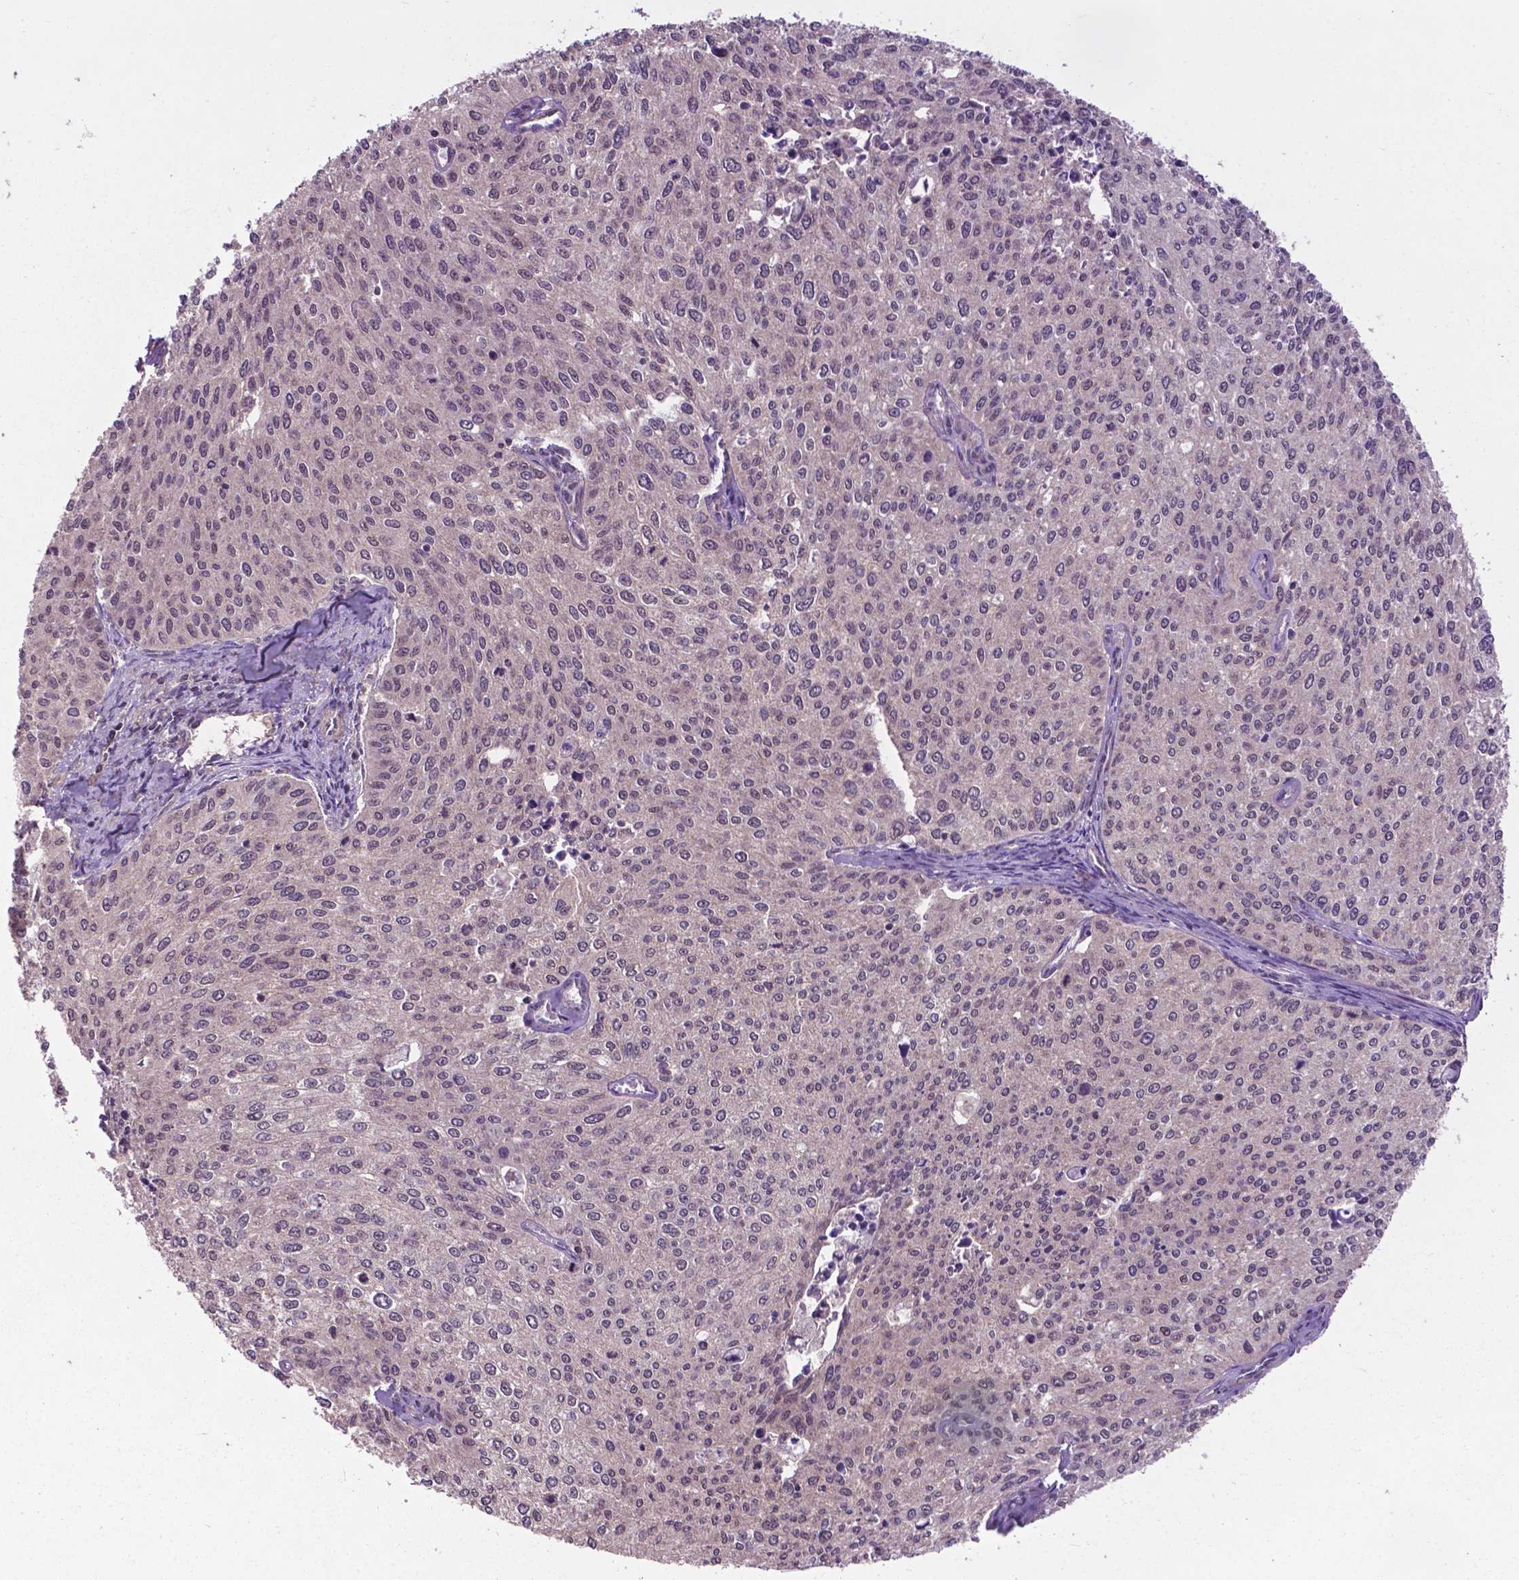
{"staining": {"intensity": "negative", "quantity": "none", "location": "none"}, "tissue": "cervical cancer", "cell_type": "Tumor cells", "image_type": "cancer", "snomed": [{"axis": "morphology", "description": "Squamous cell carcinoma, NOS"}, {"axis": "topography", "description": "Cervix"}], "caption": "Human squamous cell carcinoma (cervical) stained for a protein using immunohistochemistry (IHC) shows no staining in tumor cells.", "gene": "OTUB1", "patient": {"sex": "female", "age": 38}}